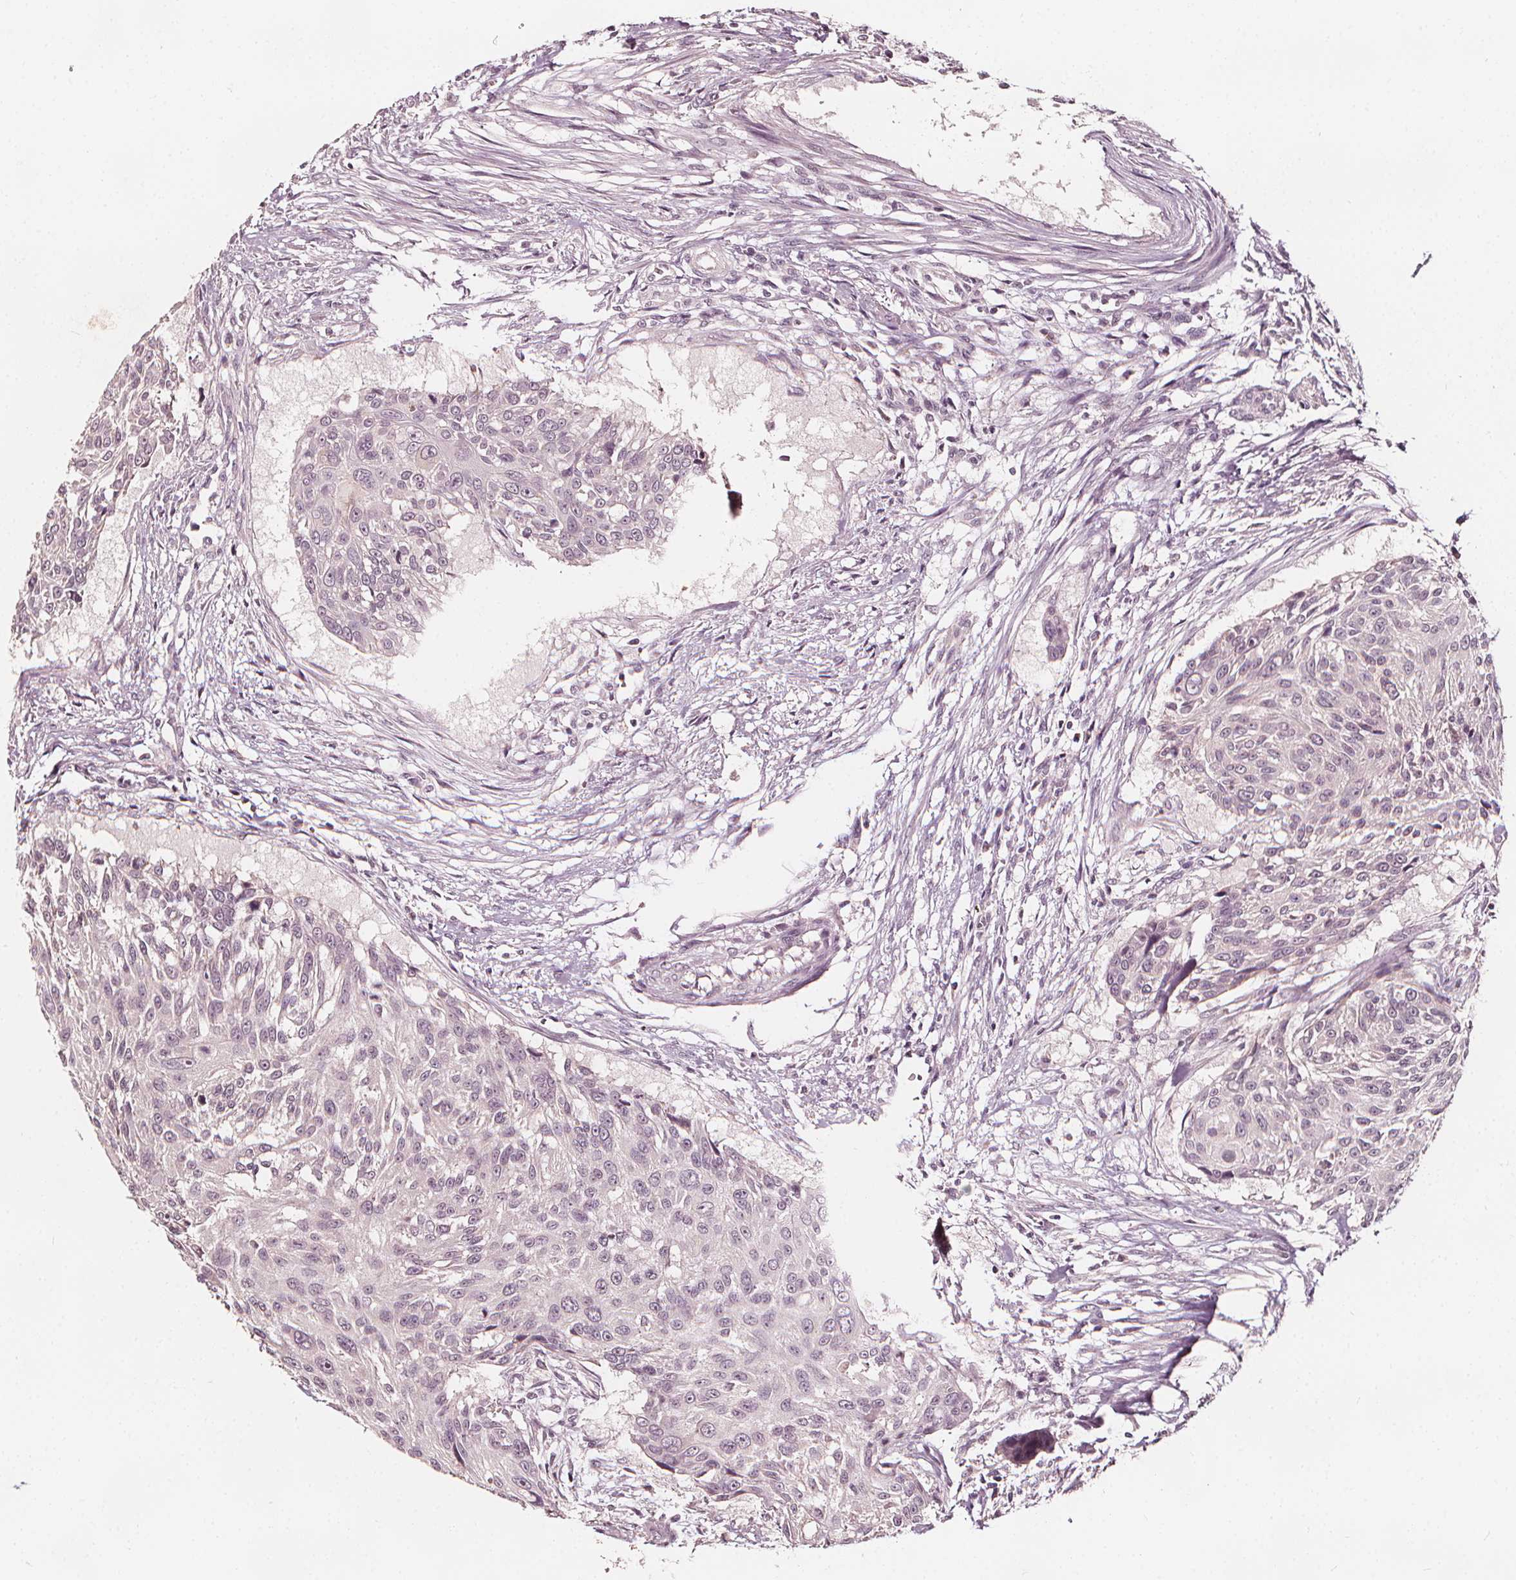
{"staining": {"intensity": "negative", "quantity": "none", "location": "none"}, "tissue": "urothelial cancer", "cell_type": "Tumor cells", "image_type": "cancer", "snomed": [{"axis": "morphology", "description": "Urothelial carcinoma, NOS"}, {"axis": "topography", "description": "Urinary bladder"}], "caption": "Immunohistochemistry (IHC) of transitional cell carcinoma demonstrates no positivity in tumor cells. (DAB (3,3'-diaminobenzidine) immunohistochemistry visualized using brightfield microscopy, high magnification).", "gene": "NPC1L1", "patient": {"sex": "male", "age": 55}}